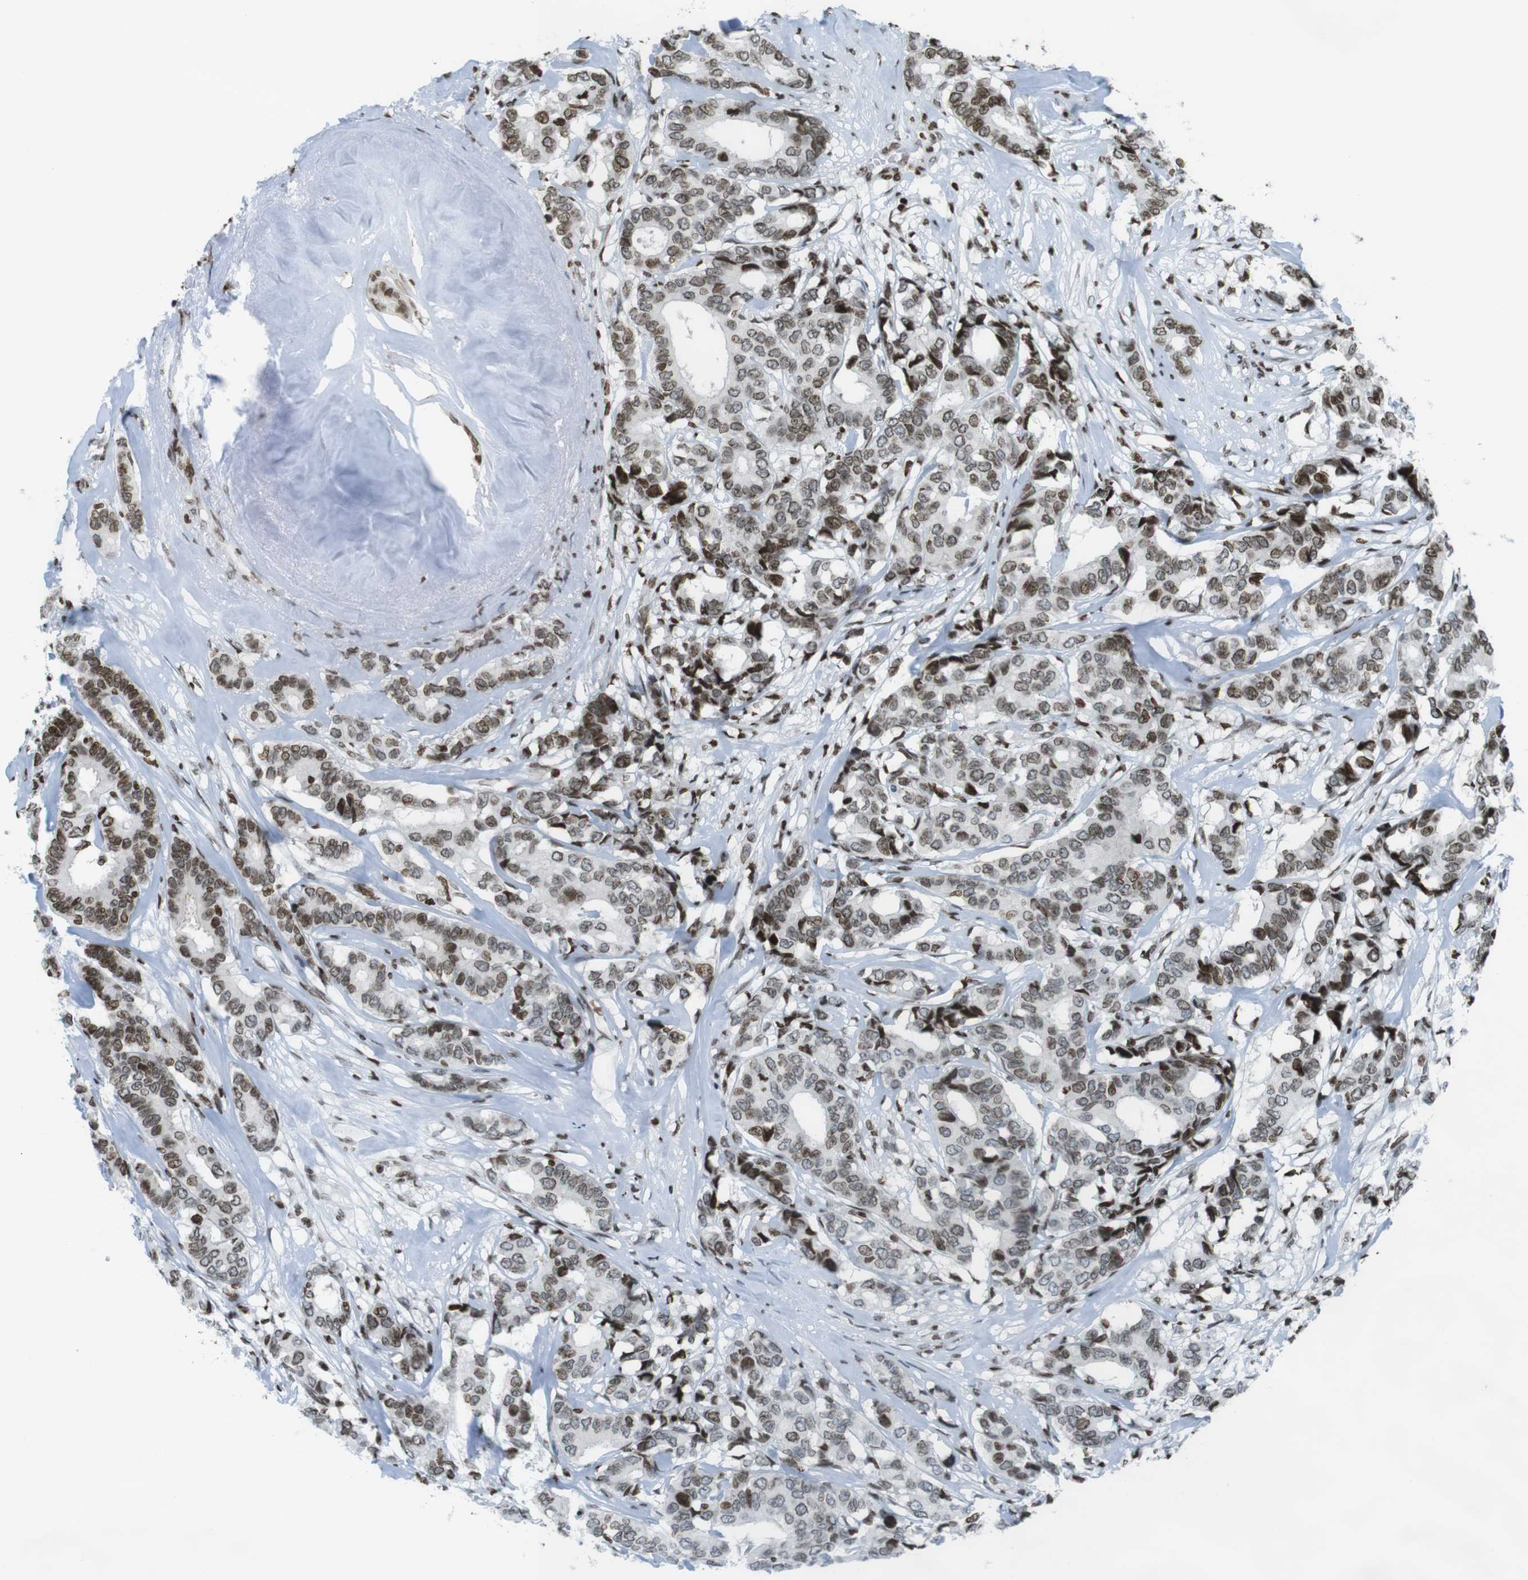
{"staining": {"intensity": "moderate", "quantity": ">75%", "location": "nuclear"}, "tissue": "breast cancer", "cell_type": "Tumor cells", "image_type": "cancer", "snomed": [{"axis": "morphology", "description": "Duct carcinoma"}, {"axis": "topography", "description": "Breast"}], "caption": "IHC staining of breast invasive ductal carcinoma, which shows medium levels of moderate nuclear staining in approximately >75% of tumor cells indicating moderate nuclear protein positivity. The staining was performed using DAB (3,3'-diaminobenzidine) (brown) for protein detection and nuclei were counterstained in hematoxylin (blue).", "gene": "H2AC8", "patient": {"sex": "female", "age": 87}}